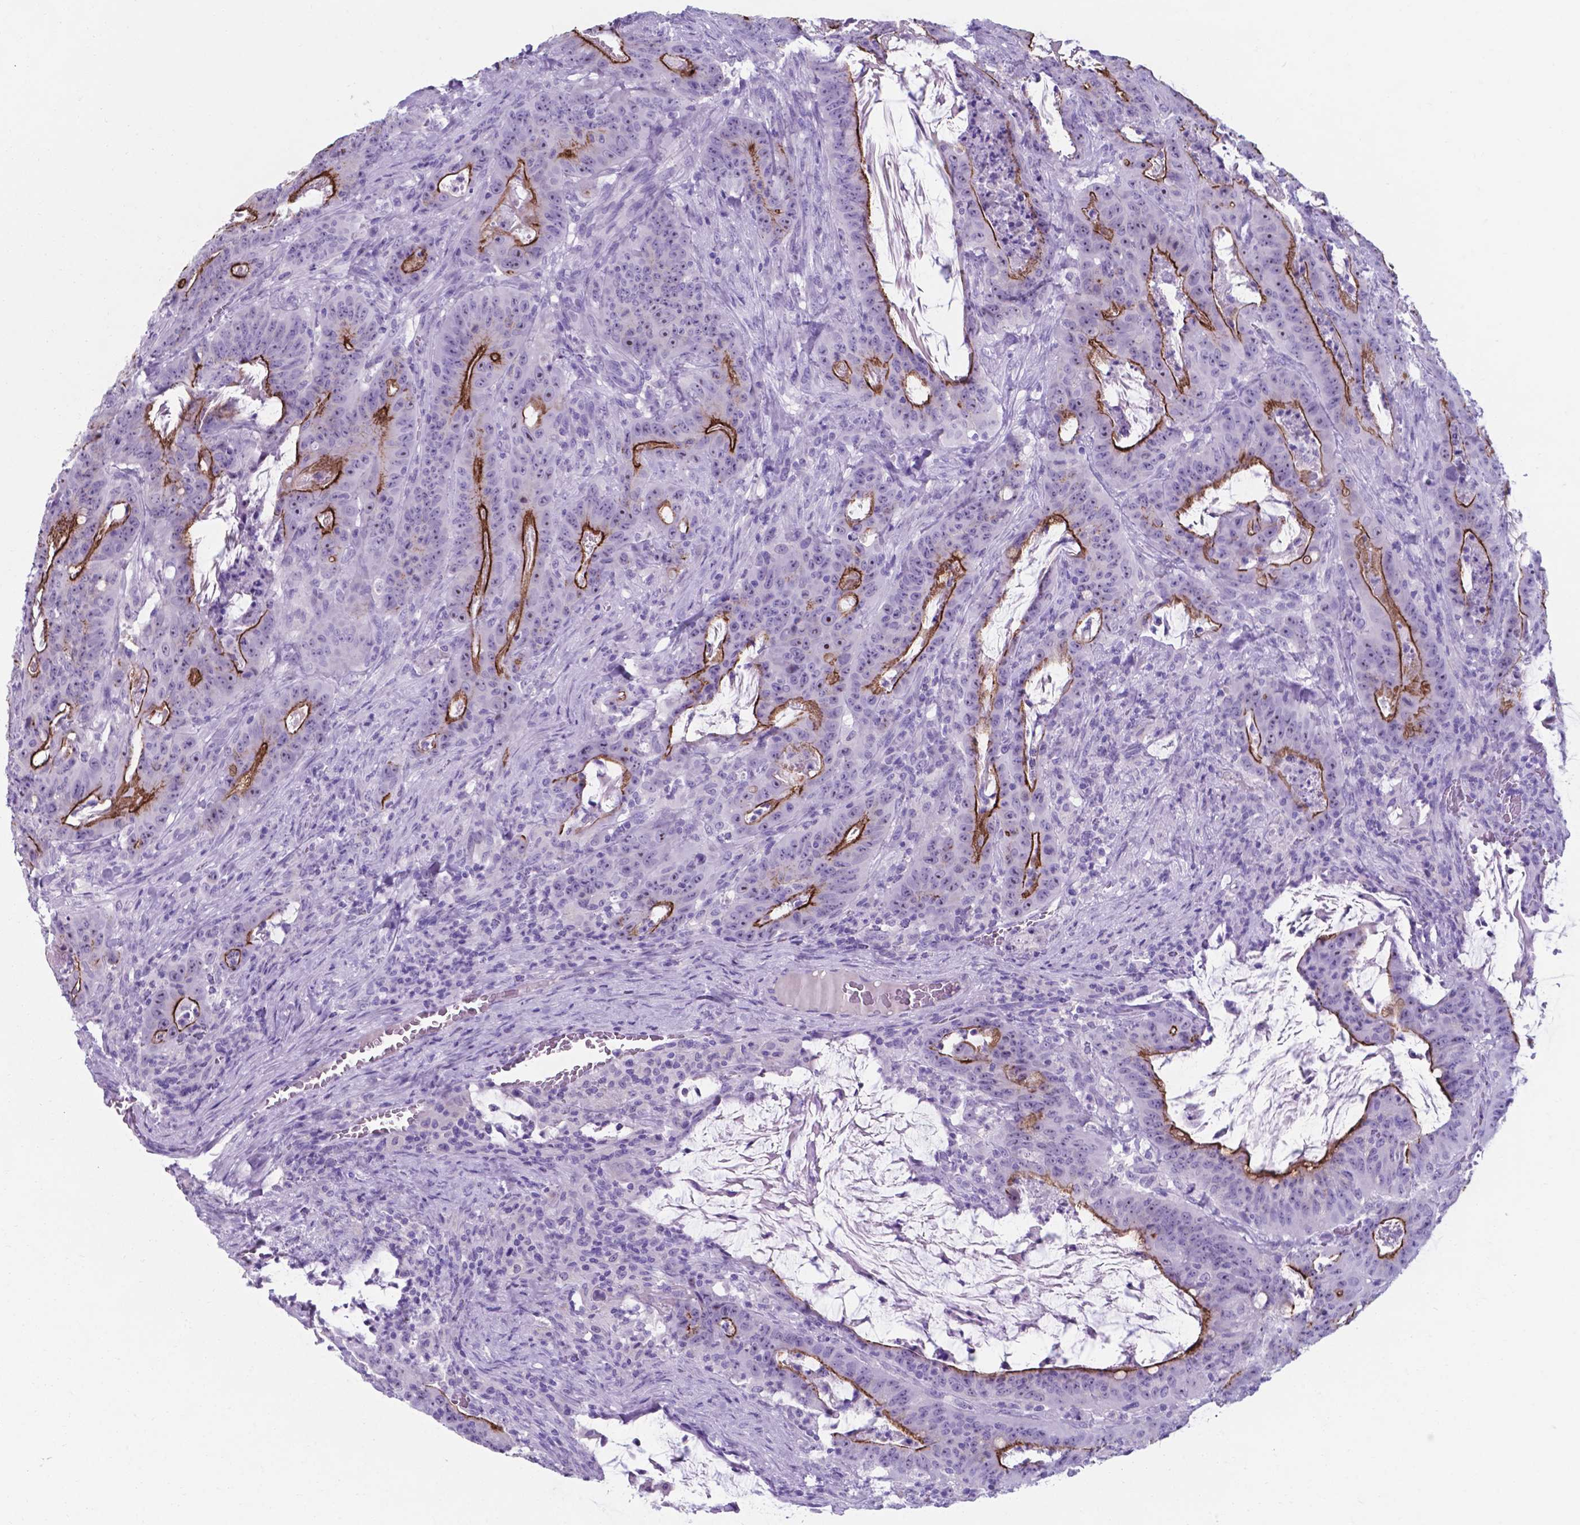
{"staining": {"intensity": "strong", "quantity": "25%-75%", "location": "cytoplasmic/membranous"}, "tissue": "colorectal cancer", "cell_type": "Tumor cells", "image_type": "cancer", "snomed": [{"axis": "morphology", "description": "Adenocarcinoma, NOS"}, {"axis": "topography", "description": "Colon"}], "caption": "Tumor cells reveal high levels of strong cytoplasmic/membranous expression in about 25%-75% of cells in human adenocarcinoma (colorectal).", "gene": "AP5B1", "patient": {"sex": "male", "age": 33}}